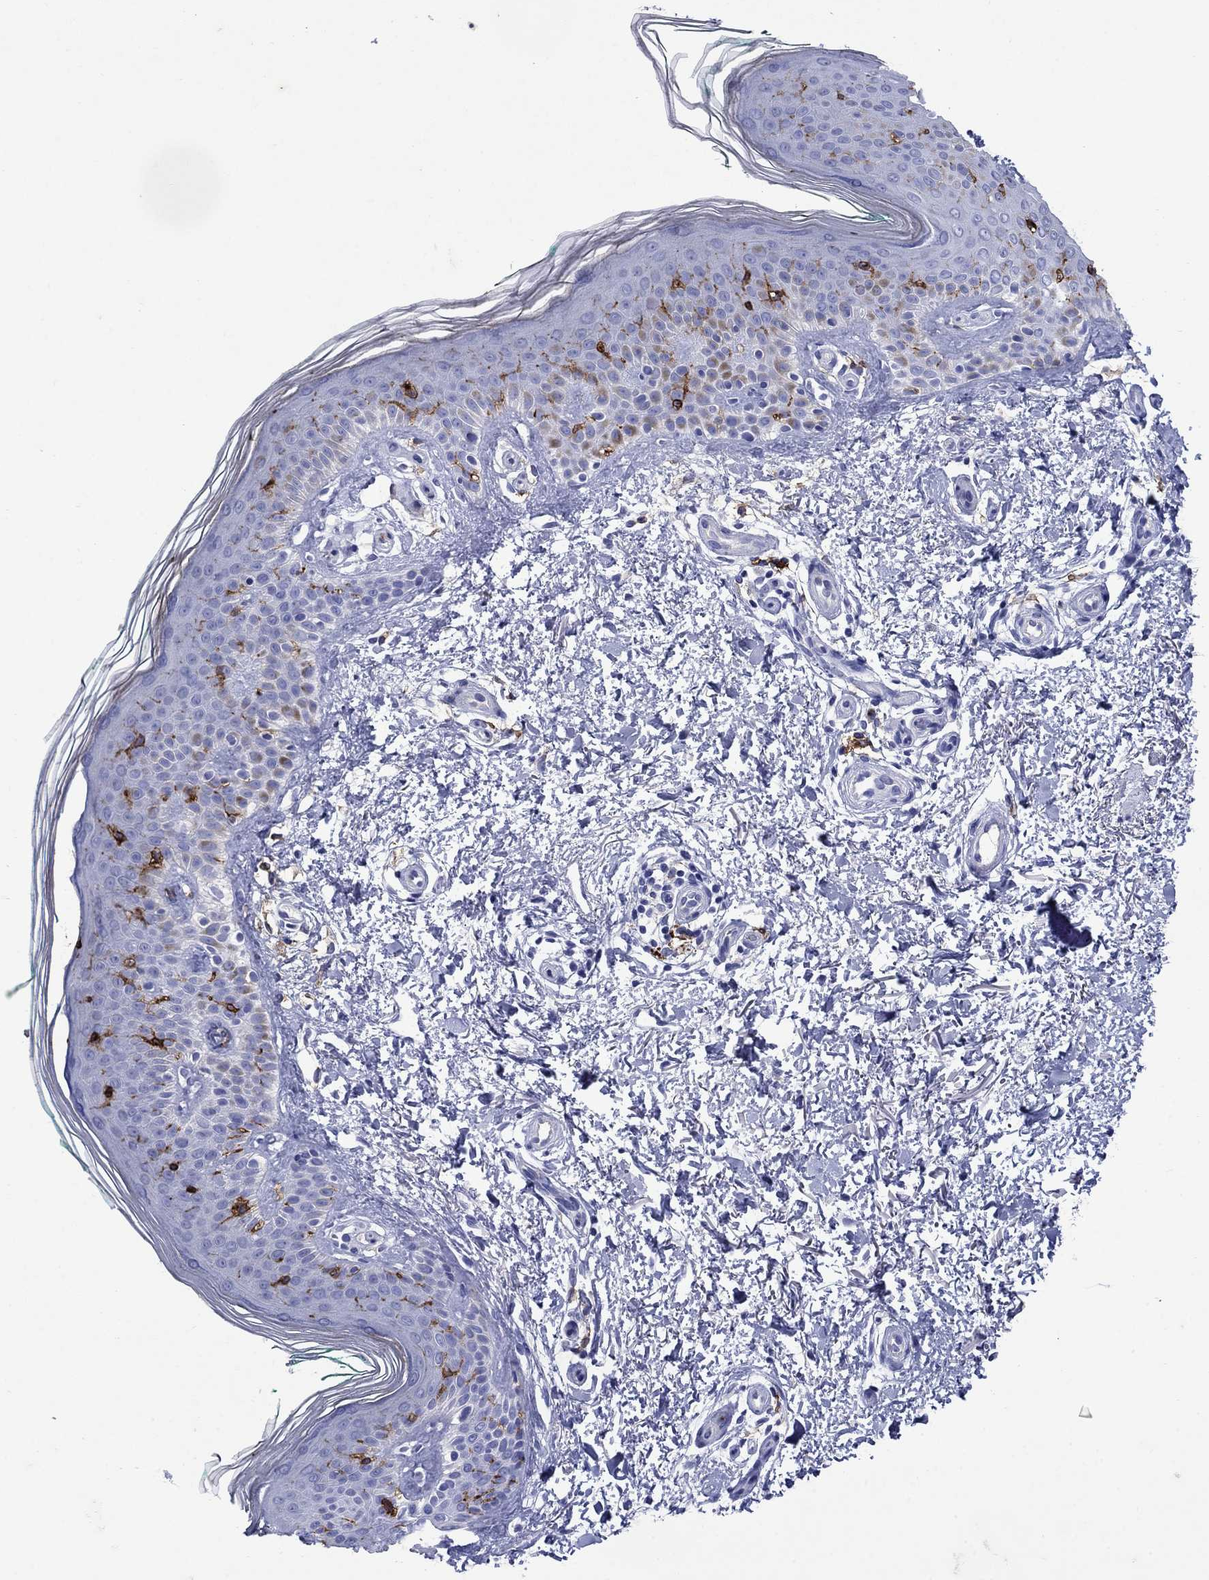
{"staining": {"intensity": "negative", "quantity": "none", "location": "none"}, "tissue": "skin", "cell_type": "Fibroblasts", "image_type": "normal", "snomed": [{"axis": "morphology", "description": "Normal tissue, NOS"}, {"axis": "morphology", "description": "Inflammation, NOS"}, {"axis": "morphology", "description": "Fibrosis, NOS"}, {"axis": "topography", "description": "Skin"}], "caption": "Image shows no protein positivity in fibroblasts of normal skin. (Immunohistochemistry, brightfield microscopy, high magnification).", "gene": "CD1A", "patient": {"sex": "male", "age": 71}}